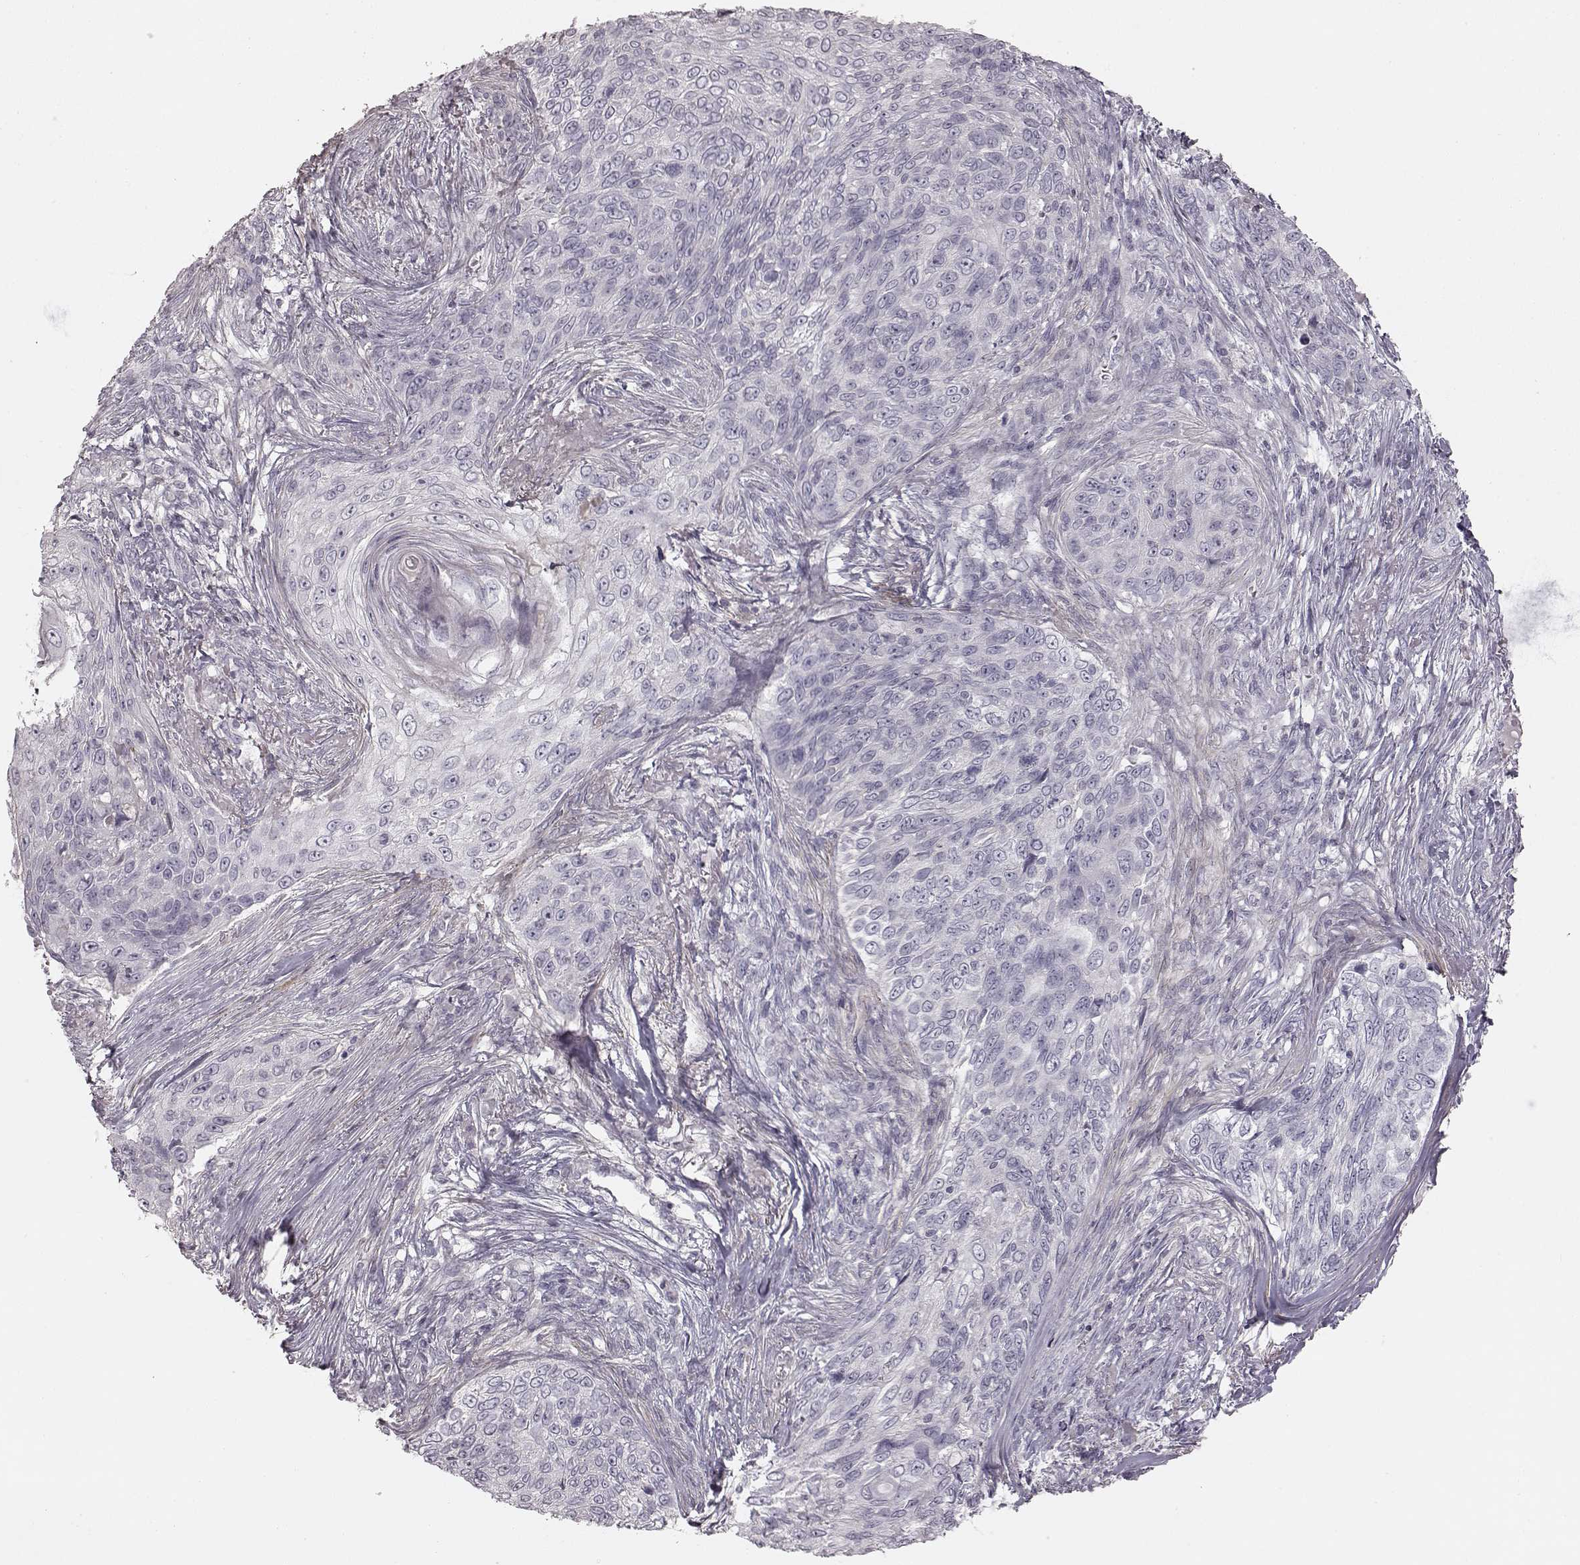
{"staining": {"intensity": "negative", "quantity": "none", "location": "none"}, "tissue": "skin cancer", "cell_type": "Tumor cells", "image_type": "cancer", "snomed": [{"axis": "morphology", "description": "Squamous cell carcinoma, NOS"}, {"axis": "topography", "description": "Skin"}], "caption": "An IHC photomicrograph of skin squamous cell carcinoma is shown. There is no staining in tumor cells of skin squamous cell carcinoma. The staining was performed using DAB to visualize the protein expression in brown, while the nuclei were stained in blue with hematoxylin (Magnification: 20x).", "gene": "PRLHR", "patient": {"sex": "male", "age": 92}}